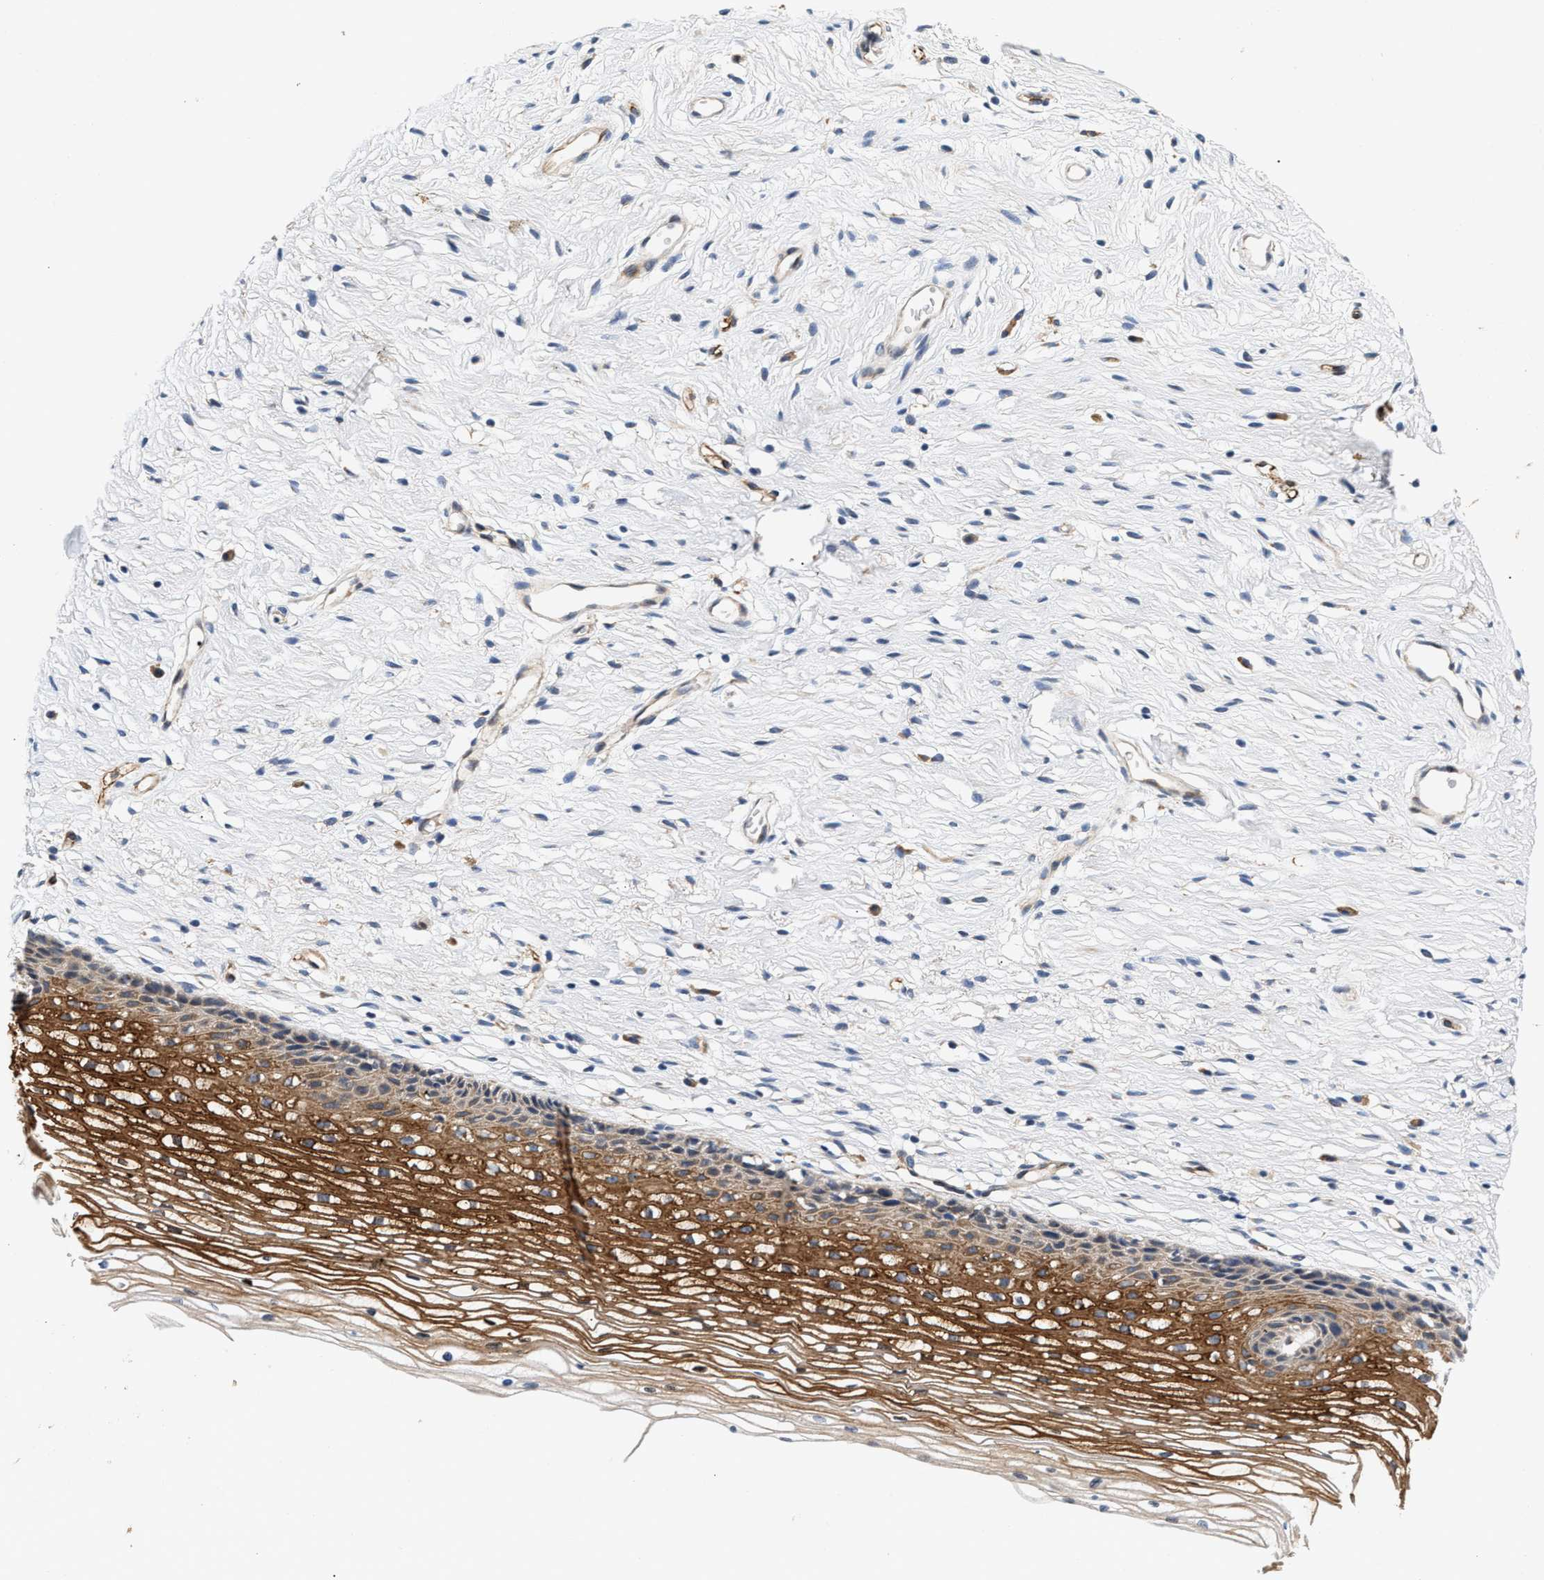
{"staining": {"intensity": "weak", "quantity": "<25%", "location": "cytoplasmic/membranous"}, "tissue": "cervix", "cell_type": "Glandular cells", "image_type": "normal", "snomed": [{"axis": "morphology", "description": "Normal tissue, NOS"}, {"axis": "topography", "description": "Cervix"}], "caption": "Immunohistochemical staining of benign cervix exhibits no significant expression in glandular cells. (DAB immunohistochemistry, high magnification).", "gene": "IFT74", "patient": {"sex": "female", "age": 77}}